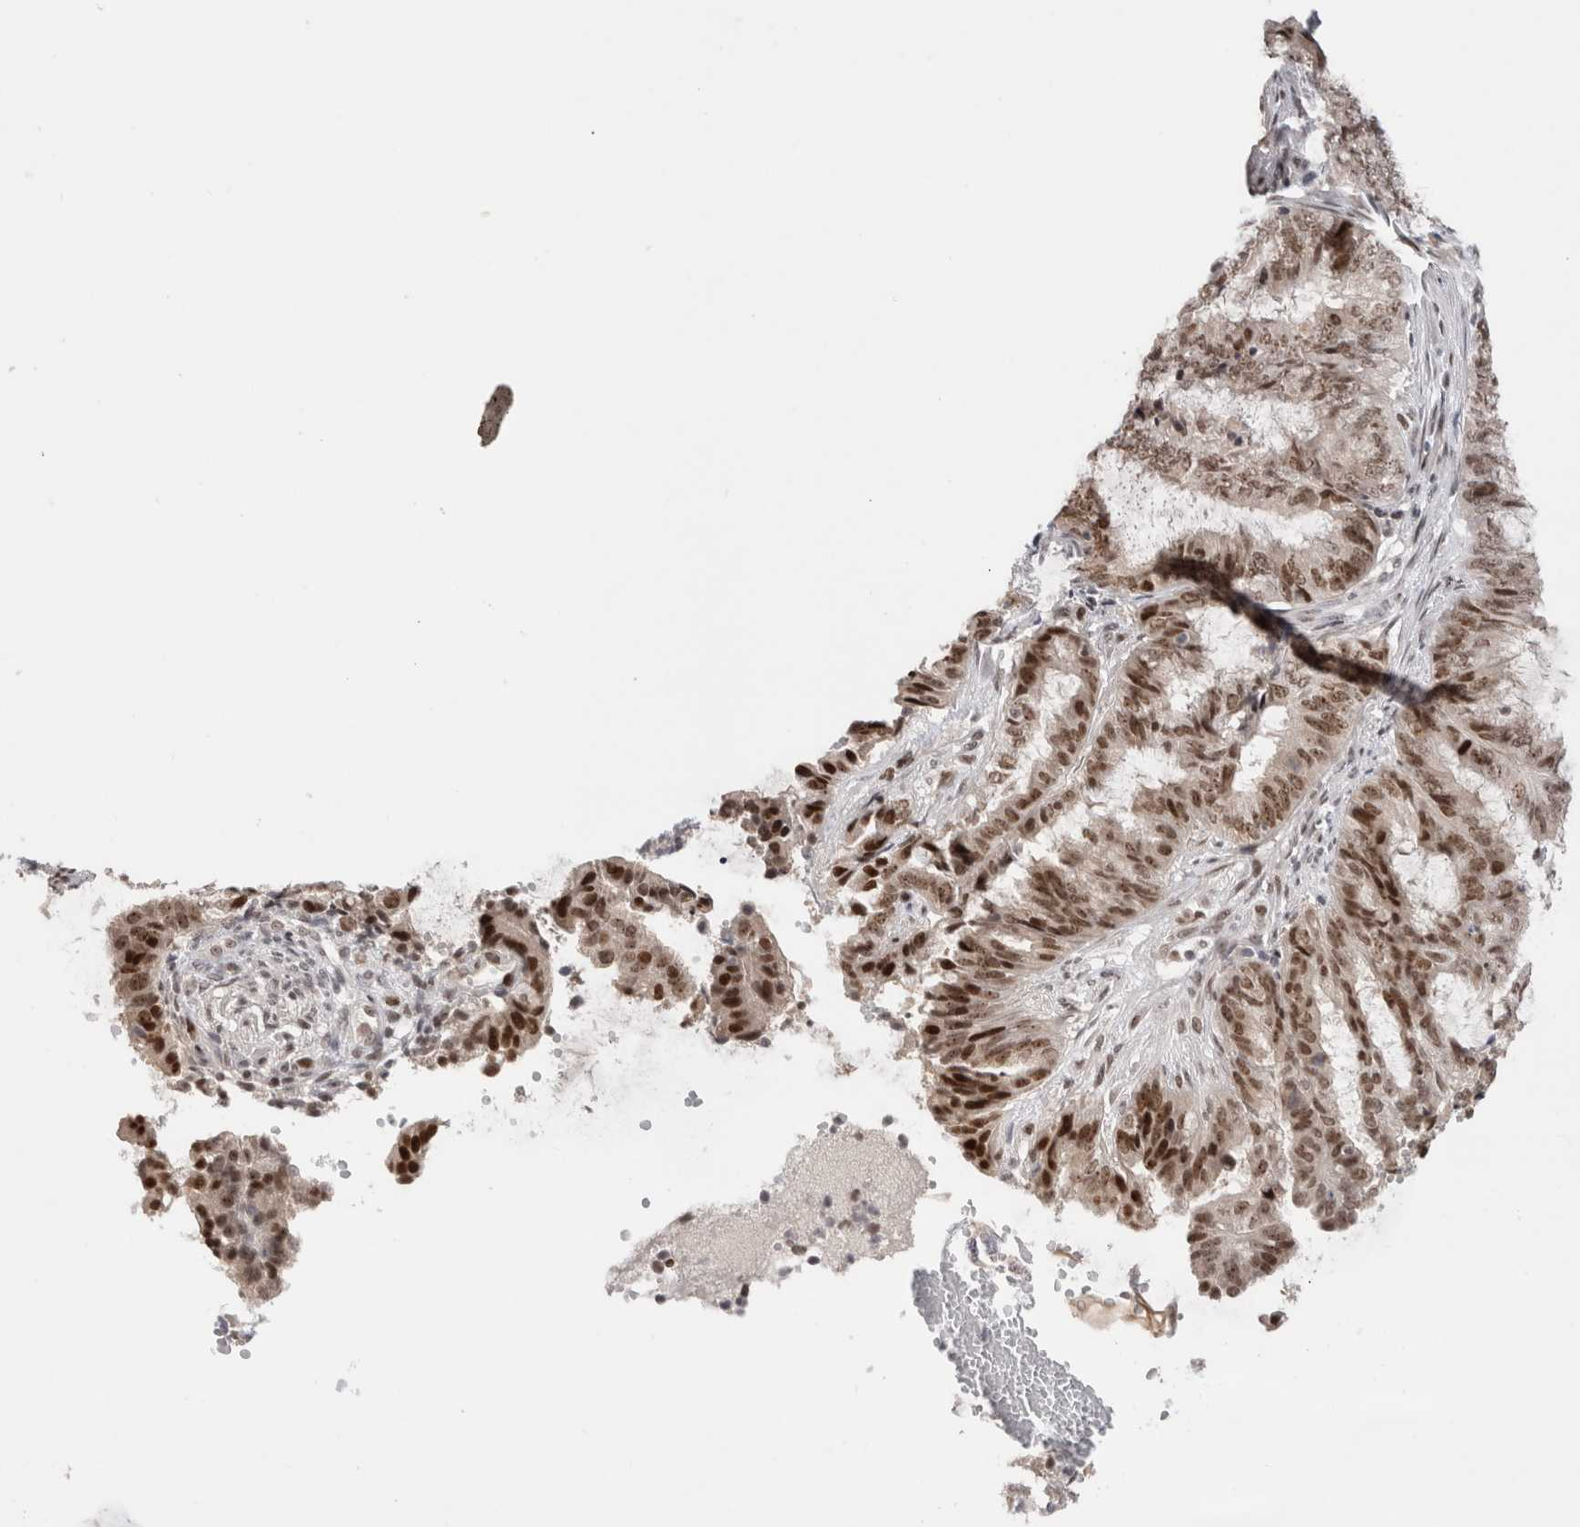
{"staining": {"intensity": "moderate", "quantity": ">75%", "location": "nuclear"}, "tissue": "endometrial cancer", "cell_type": "Tumor cells", "image_type": "cancer", "snomed": [{"axis": "morphology", "description": "Adenocarcinoma, NOS"}, {"axis": "topography", "description": "Endometrium"}], "caption": "About >75% of tumor cells in endometrial adenocarcinoma show moderate nuclear protein staining as visualized by brown immunohistochemical staining.", "gene": "ZNF521", "patient": {"sex": "female", "age": 49}}